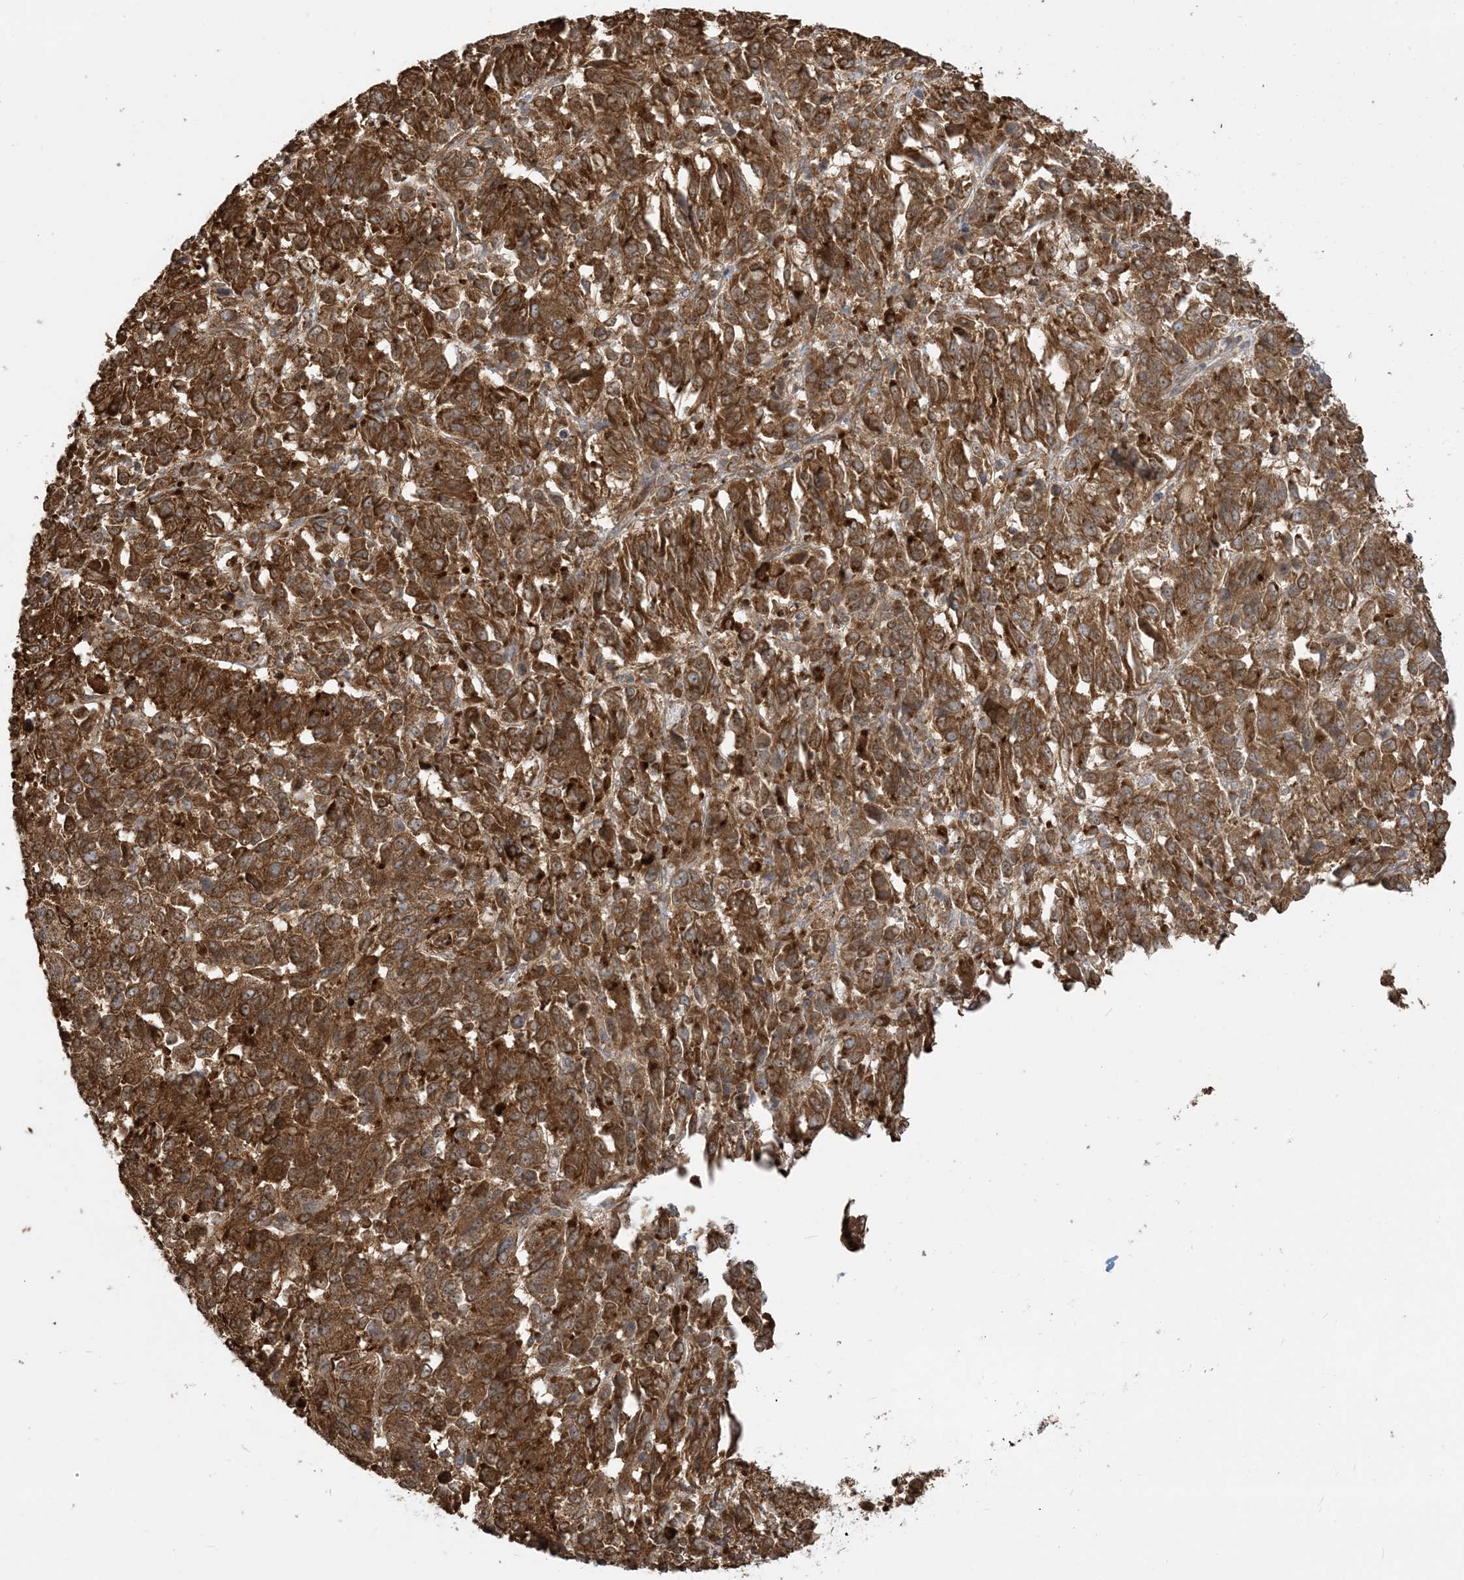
{"staining": {"intensity": "strong", "quantity": ">75%", "location": "cytoplasmic/membranous,nuclear"}, "tissue": "melanoma", "cell_type": "Tumor cells", "image_type": "cancer", "snomed": [{"axis": "morphology", "description": "Malignant melanoma, NOS"}, {"axis": "topography", "description": "Skin"}], "caption": "Malignant melanoma stained with IHC shows strong cytoplasmic/membranous and nuclear positivity in approximately >75% of tumor cells.", "gene": "SRP72", "patient": {"sex": "female", "age": 82}}